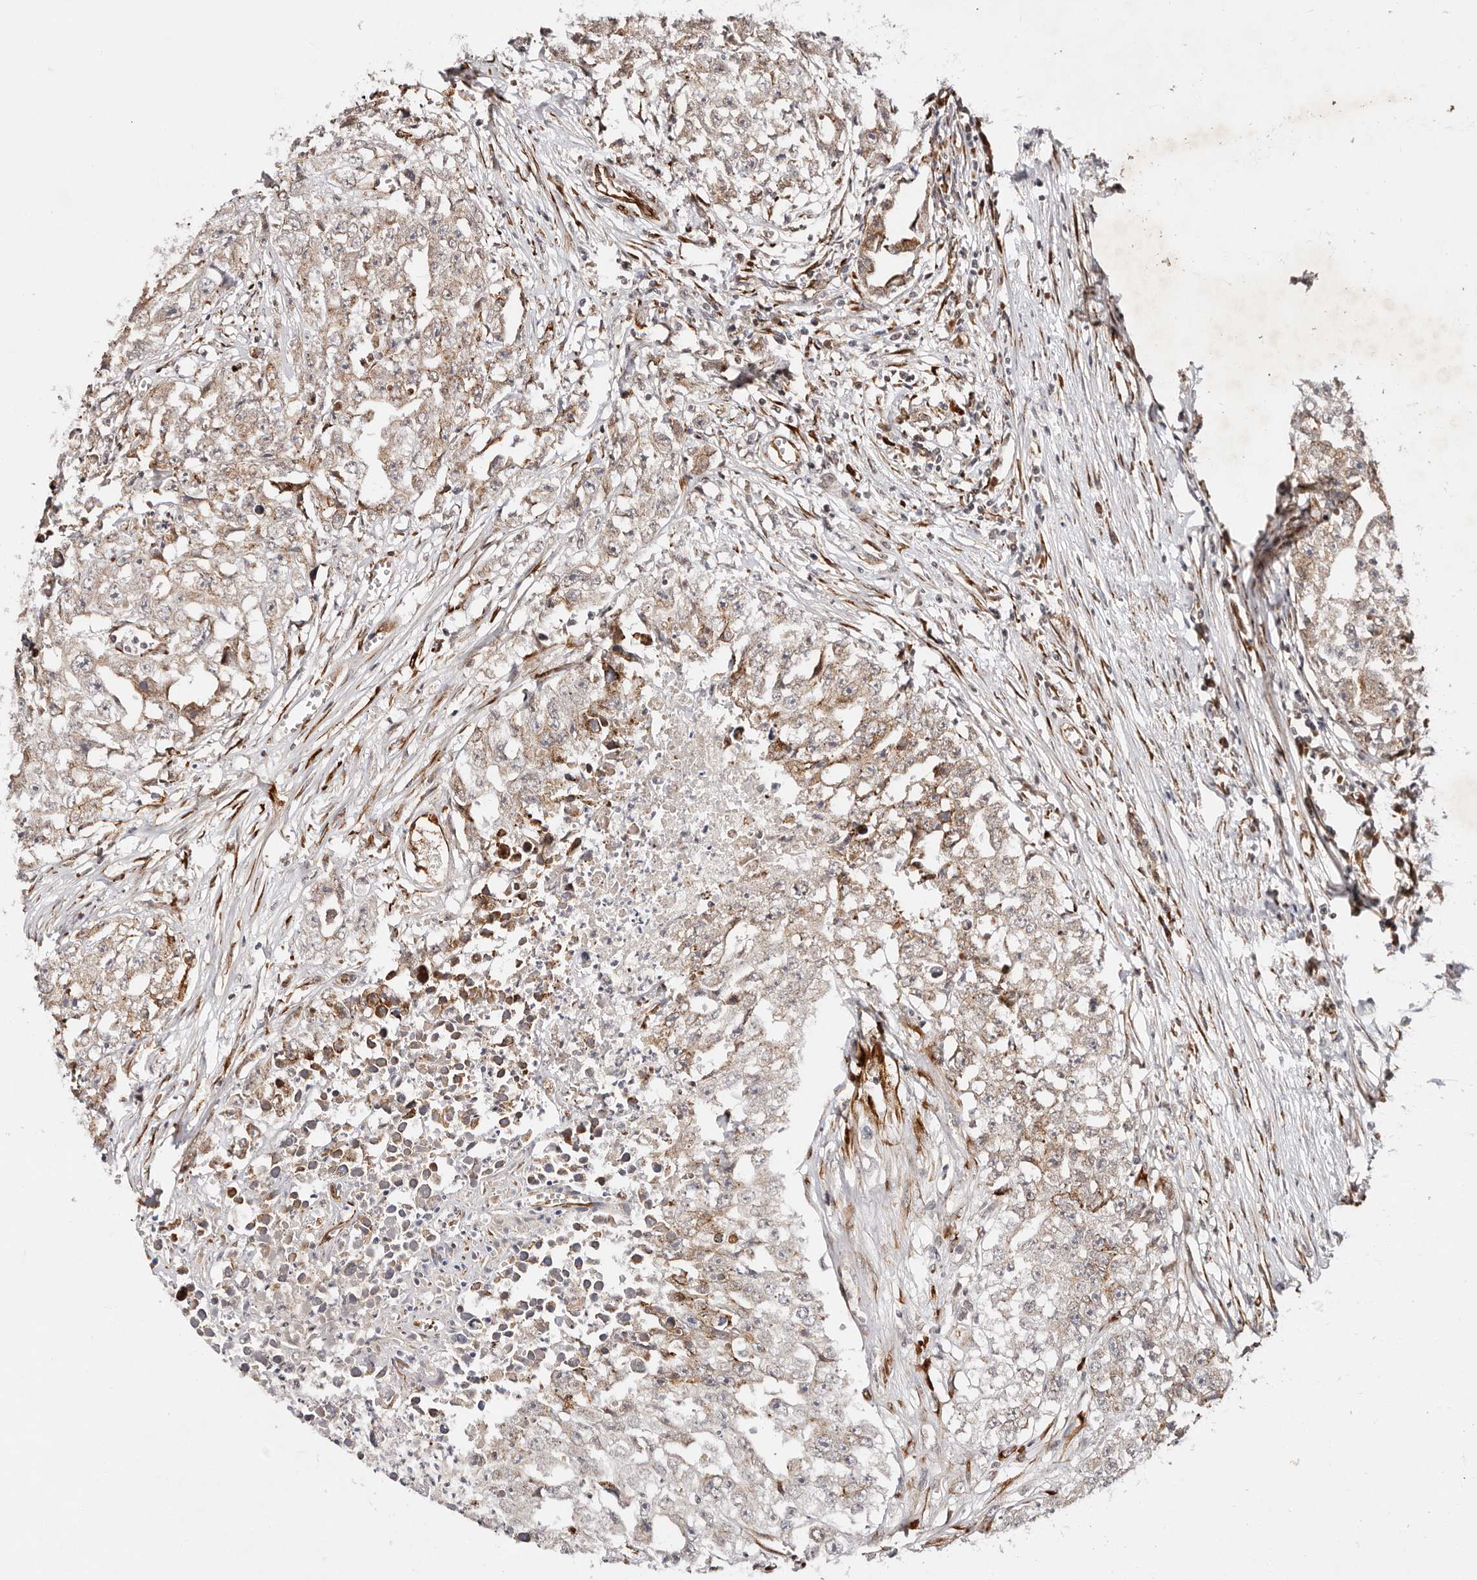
{"staining": {"intensity": "weak", "quantity": "<25%", "location": "cytoplasmic/membranous"}, "tissue": "testis cancer", "cell_type": "Tumor cells", "image_type": "cancer", "snomed": [{"axis": "morphology", "description": "Seminoma, NOS"}, {"axis": "morphology", "description": "Carcinoma, Embryonal, NOS"}, {"axis": "topography", "description": "Testis"}], "caption": "Tumor cells show no significant protein expression in embryonal carcinoma (testis). (DAB (3,3'-diaminobenzidine) immunohistochemistry (IHC), high magnification).", "gene": "BCL2L15", "patient": {"sex": "male", "age": 43}}